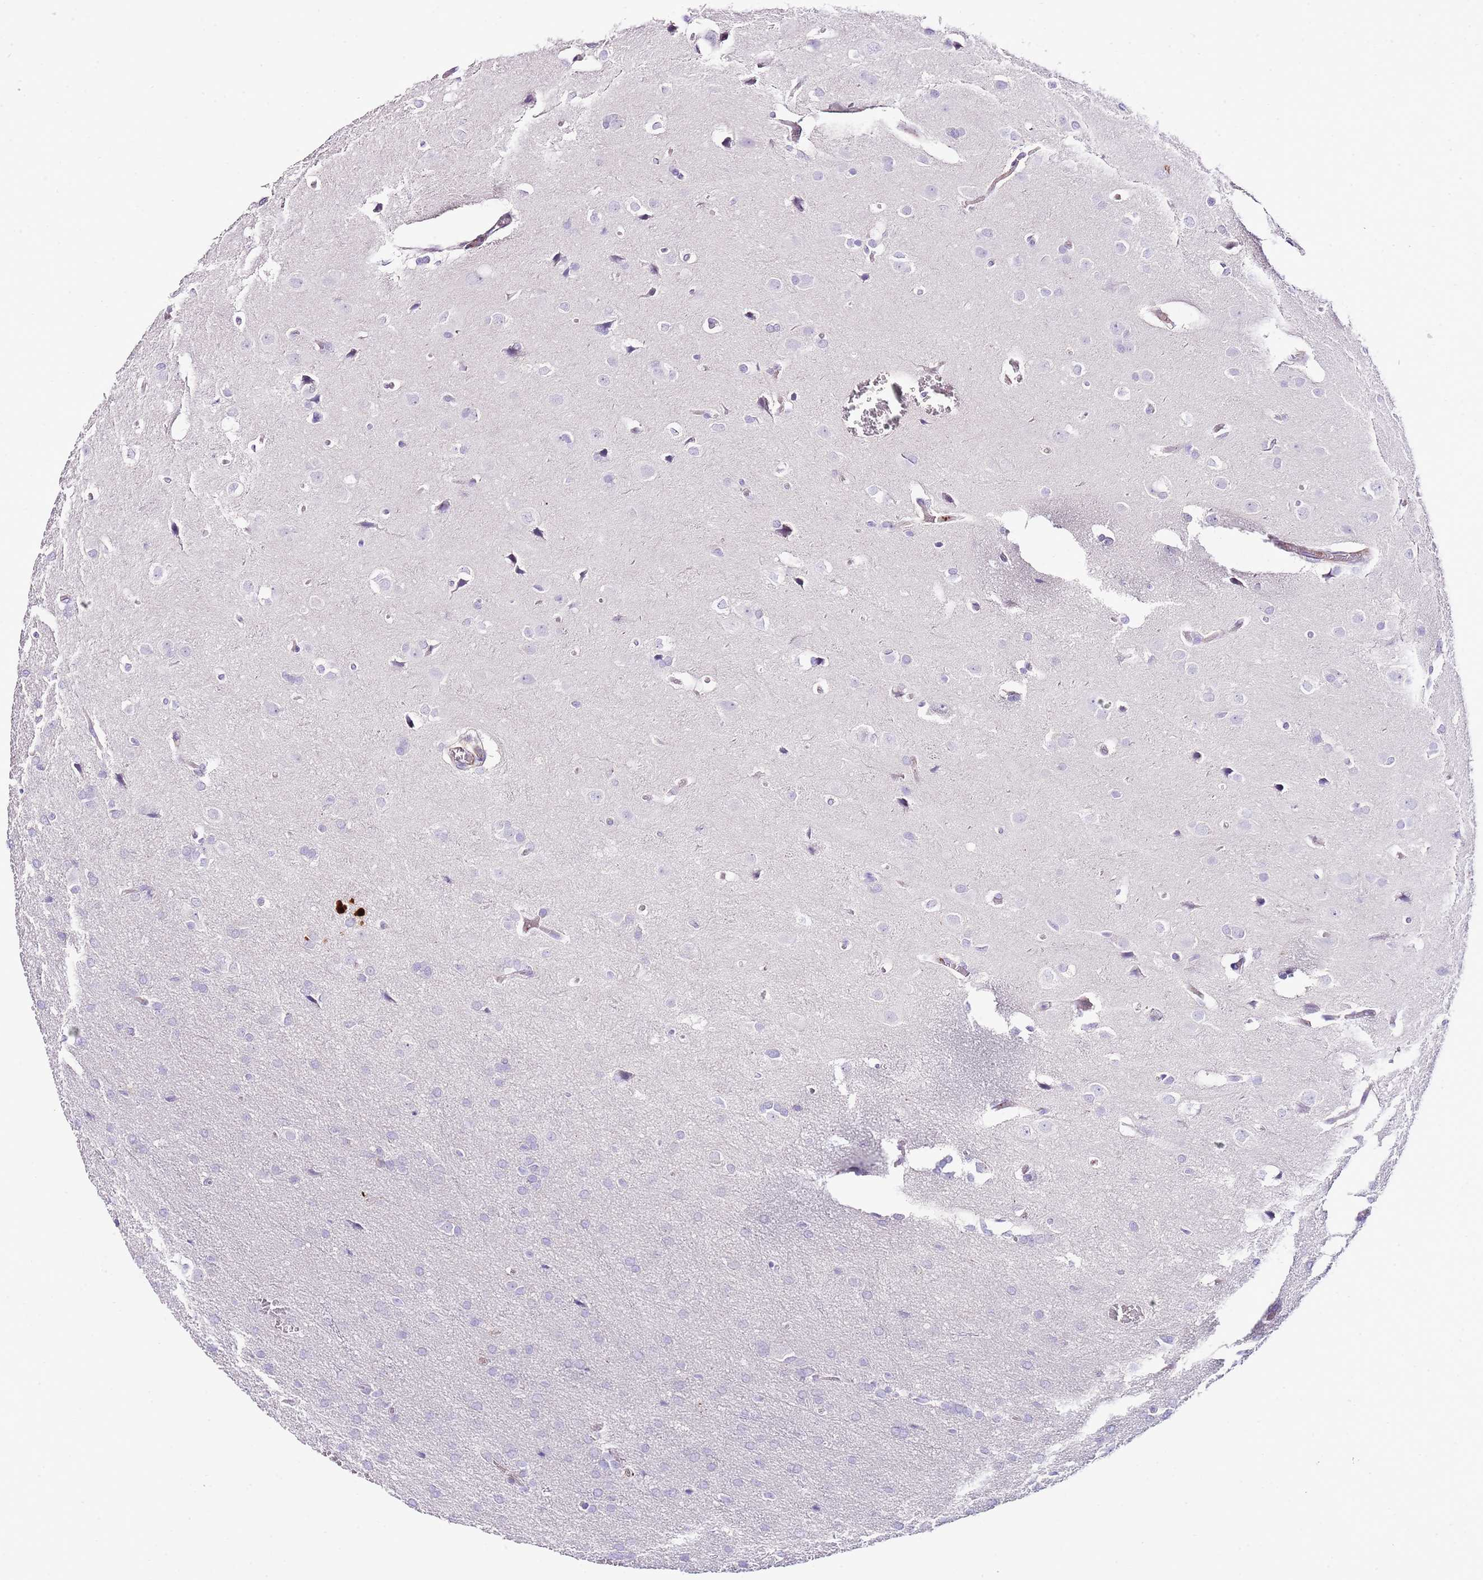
{"staining": {"intensity": "negative", "quantity": "none", "location": "none"}, "tissue": "glioma", "cell_type": "Tumor cells", "image_type": "cancer", "snomed": [{"axis": "morphology", "description": "Glioma, malignant, Low grade"}, {"axis": "topography", "description": "Brain"}], "caption": "This is an immunohistochemistry photomicrograph of glioma. There is no expression in tumor cells.", "gene": "ALDH3A1", "patient": {"sex": "female", "age": 32}}